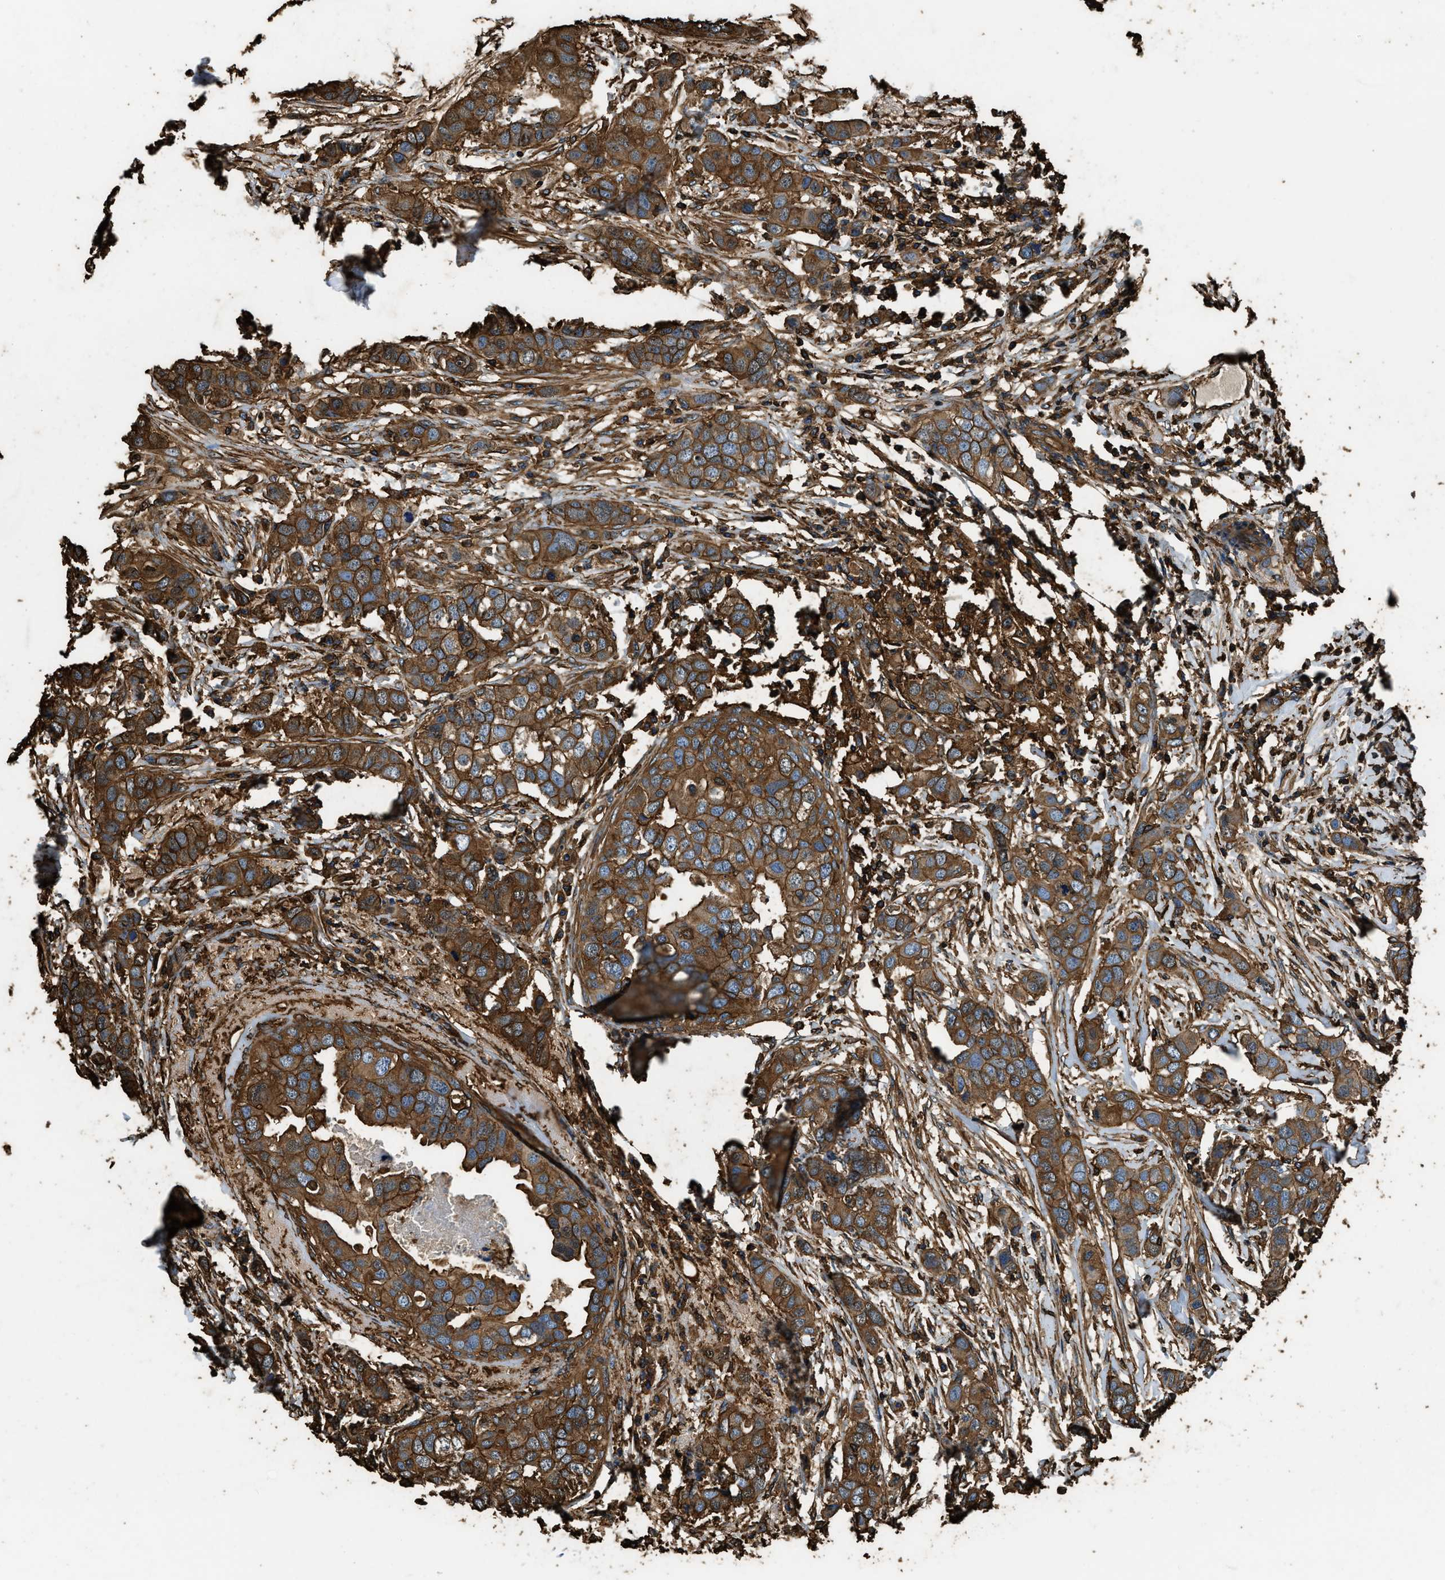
{"staining": {"intensity": "strong", "quantity": ">75%", "location": "cytoplasmic/membranous"}, "tissue": "breast cancer", "cell_type": "Tumor cells", "image_type": "cancer", "snomed": [{"axis": "morphology", "description": "Duct carcinoma"}, {"axis": "topography", "description": "Breast"}], "caption": "Immunohistochemical staining of breast cancer reveals high levels of strong cytoplasmic/membranous expression in about >75% of tumor cells. Nuclei are stained in blue.", "gene": "ACCS", "patient": {"sex": "female", "age": 50}}